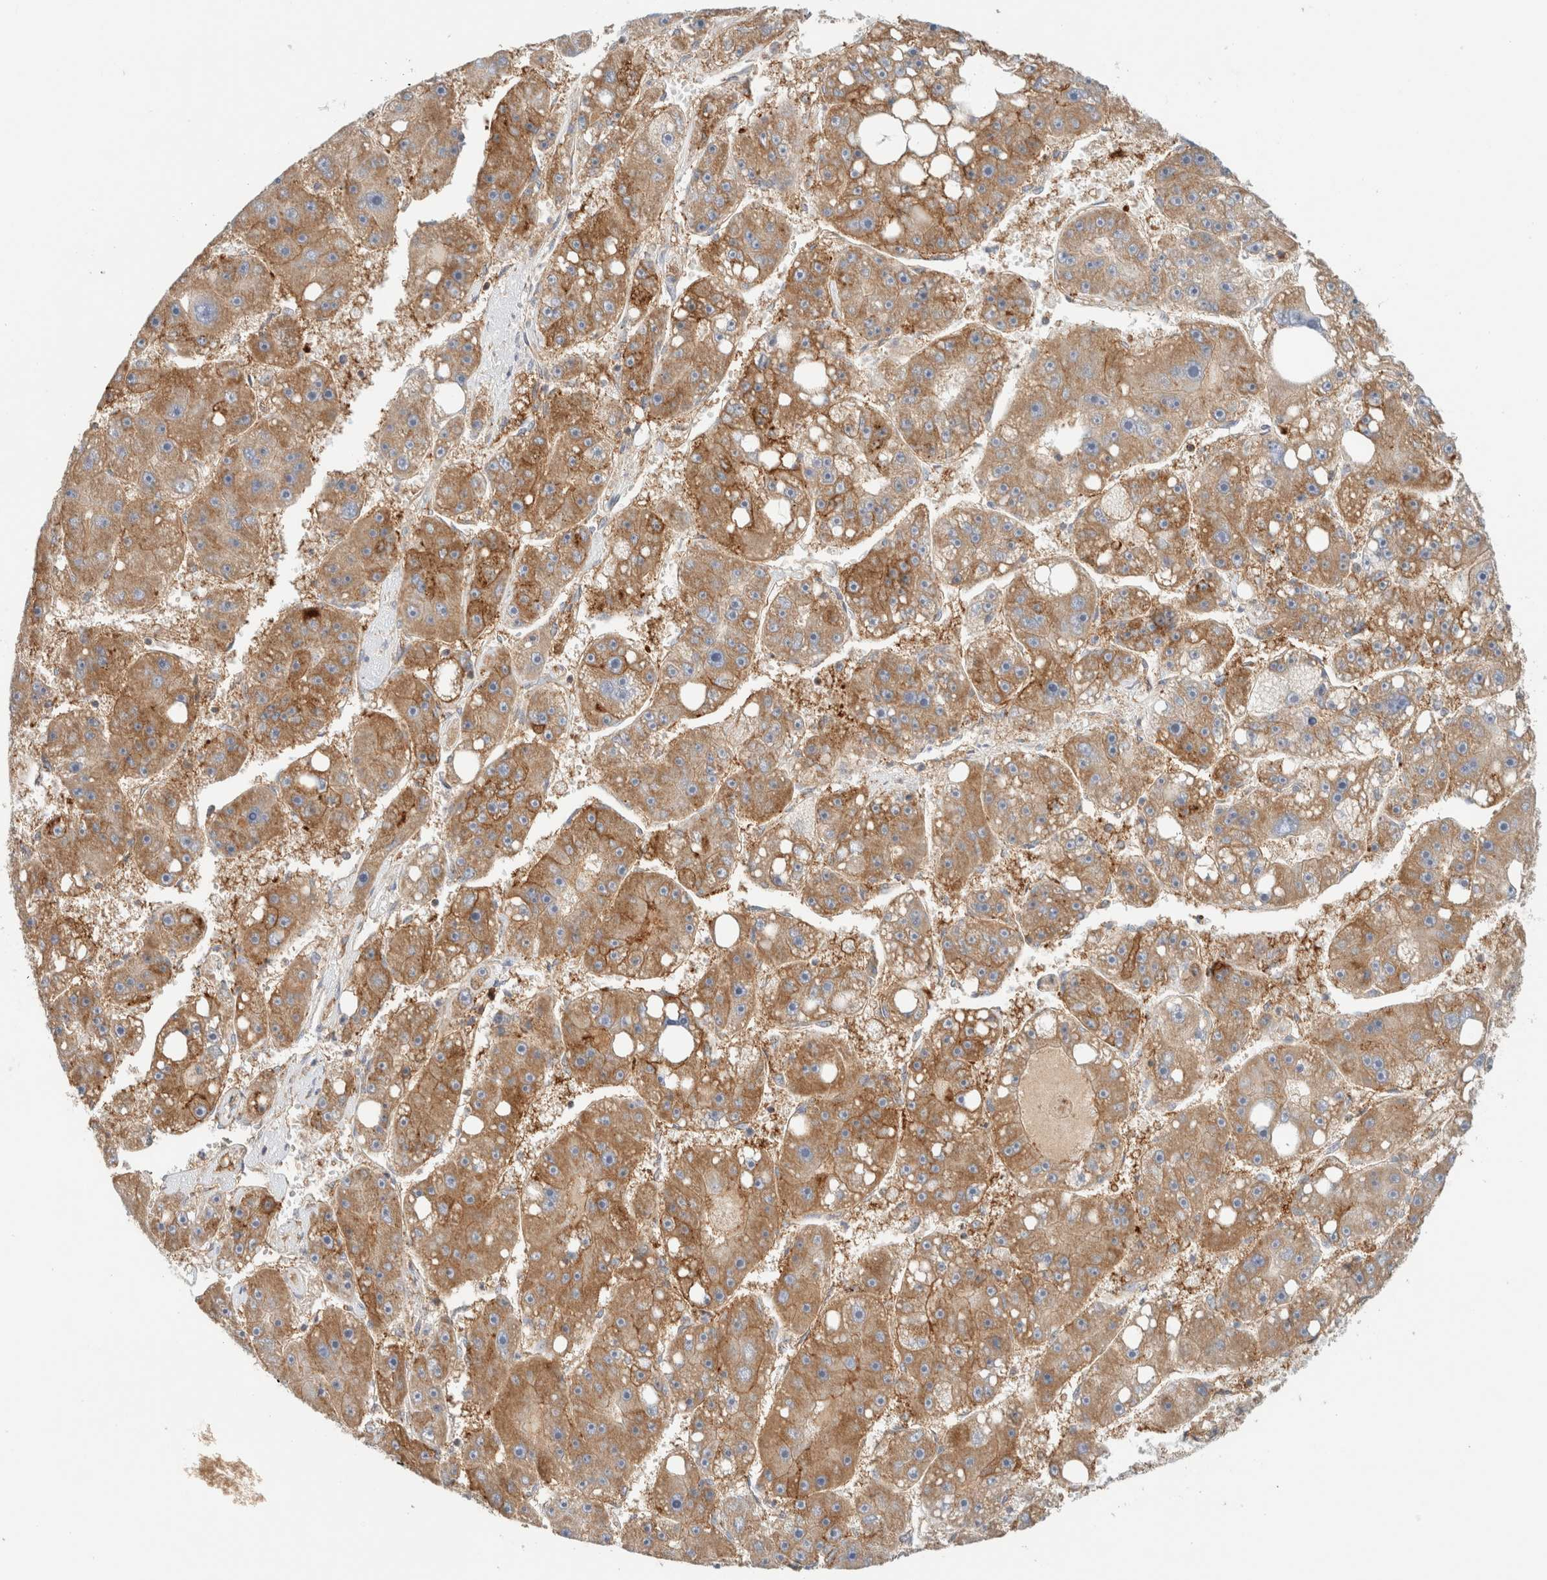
{"staining": {"intensity": "moderate", "quantity": ">75%", "location": "cytoplasmic/membranous"}, "tissue": "liver cancer", "cell_type": "Tumor cells", "image_type": "cancer", "snomed": [{"axis": "morphology", "description": "Carcinoma, Hepatocellular, NOS"}, {"axis": "topography", "description": "Liver"}], "caption": "Immunohistochemistry (DAB (3,3'-diaminobenzidine)) staining of human hepatocellular carcinoma (liver) exhibits moderate cytoplasmic/membranous protein positivity in about >75% of tumor cells.", "gene": "MRM3", "patient": {"sex": "female", "age": 61}}